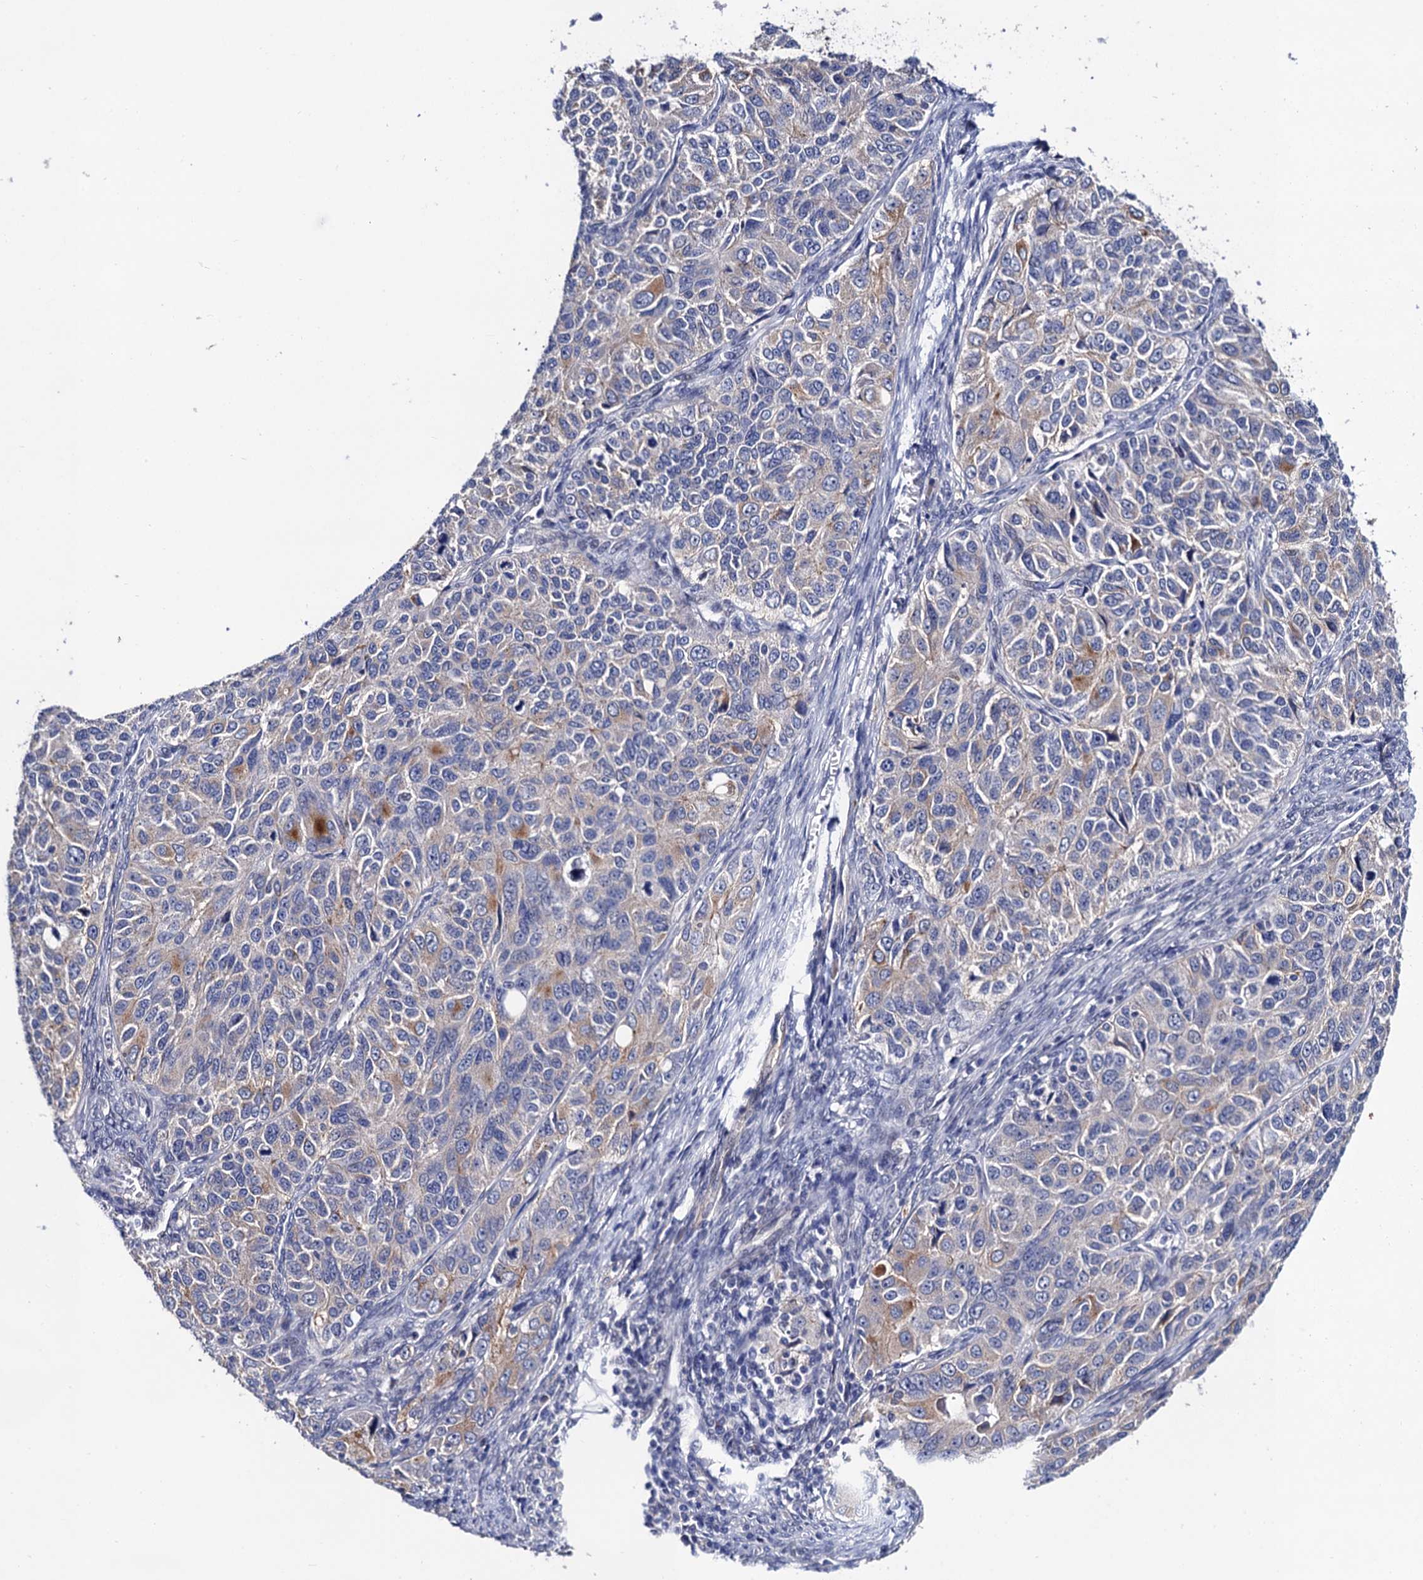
{"staining": {"intensity": "weak", "quantity": "<25%", "location": "cytoplasmic/membranous"}, "tissue": "ovarian cancer", "cell_type": "Tumor cells", "image_type": "cancer", "snomed": [{"axis": "morphology", "description": "Carcinoma, endometroid"}, {"axis": "topography", "description": "Ovary"}], "caption": "Immunohistochemistry (IHC) micrograph of neoplastic tissue: ovarian endometroid carcinoma stained with DAB (3,3'-diaminobenzidine) reveals no significant protein staining in tumor cells.", "gene": "ZDHHC18", "patient": {"sex": "female", "age": 51}}